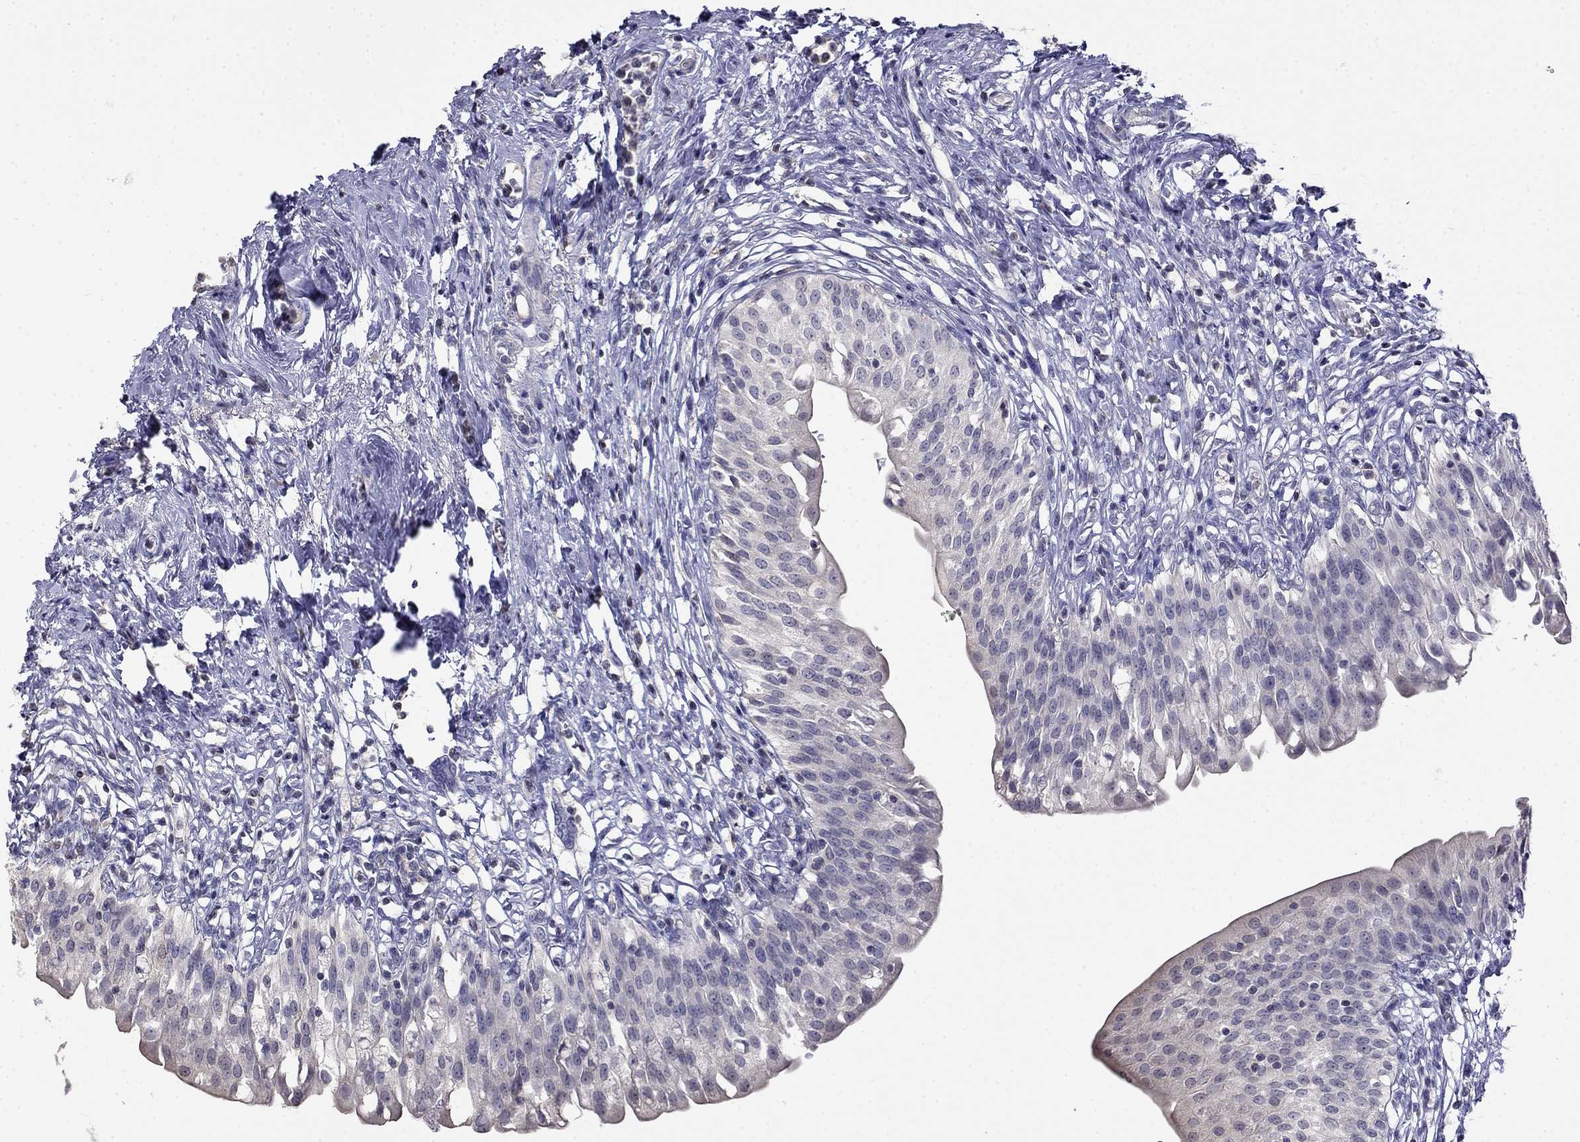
{"staining": {"intensity": "negative", "quantity": "none", "location": "none"}, "tissue": "urinary bladder", "cell_type": "Urothelial cells", "image_type": "normal", "snomed": [{"axis": "morphology", "description": "Normal tissue, NOS"}, {"axis": "topography", "description": "Urinary bladder"}], "caption": "This is an immunohistochemistry (IHC) micrograph of normal urinary bladder. There is no staining in urothelial cells.", "gene": "GUCA1B", "patient": {"sex": "male", "age": 76}}